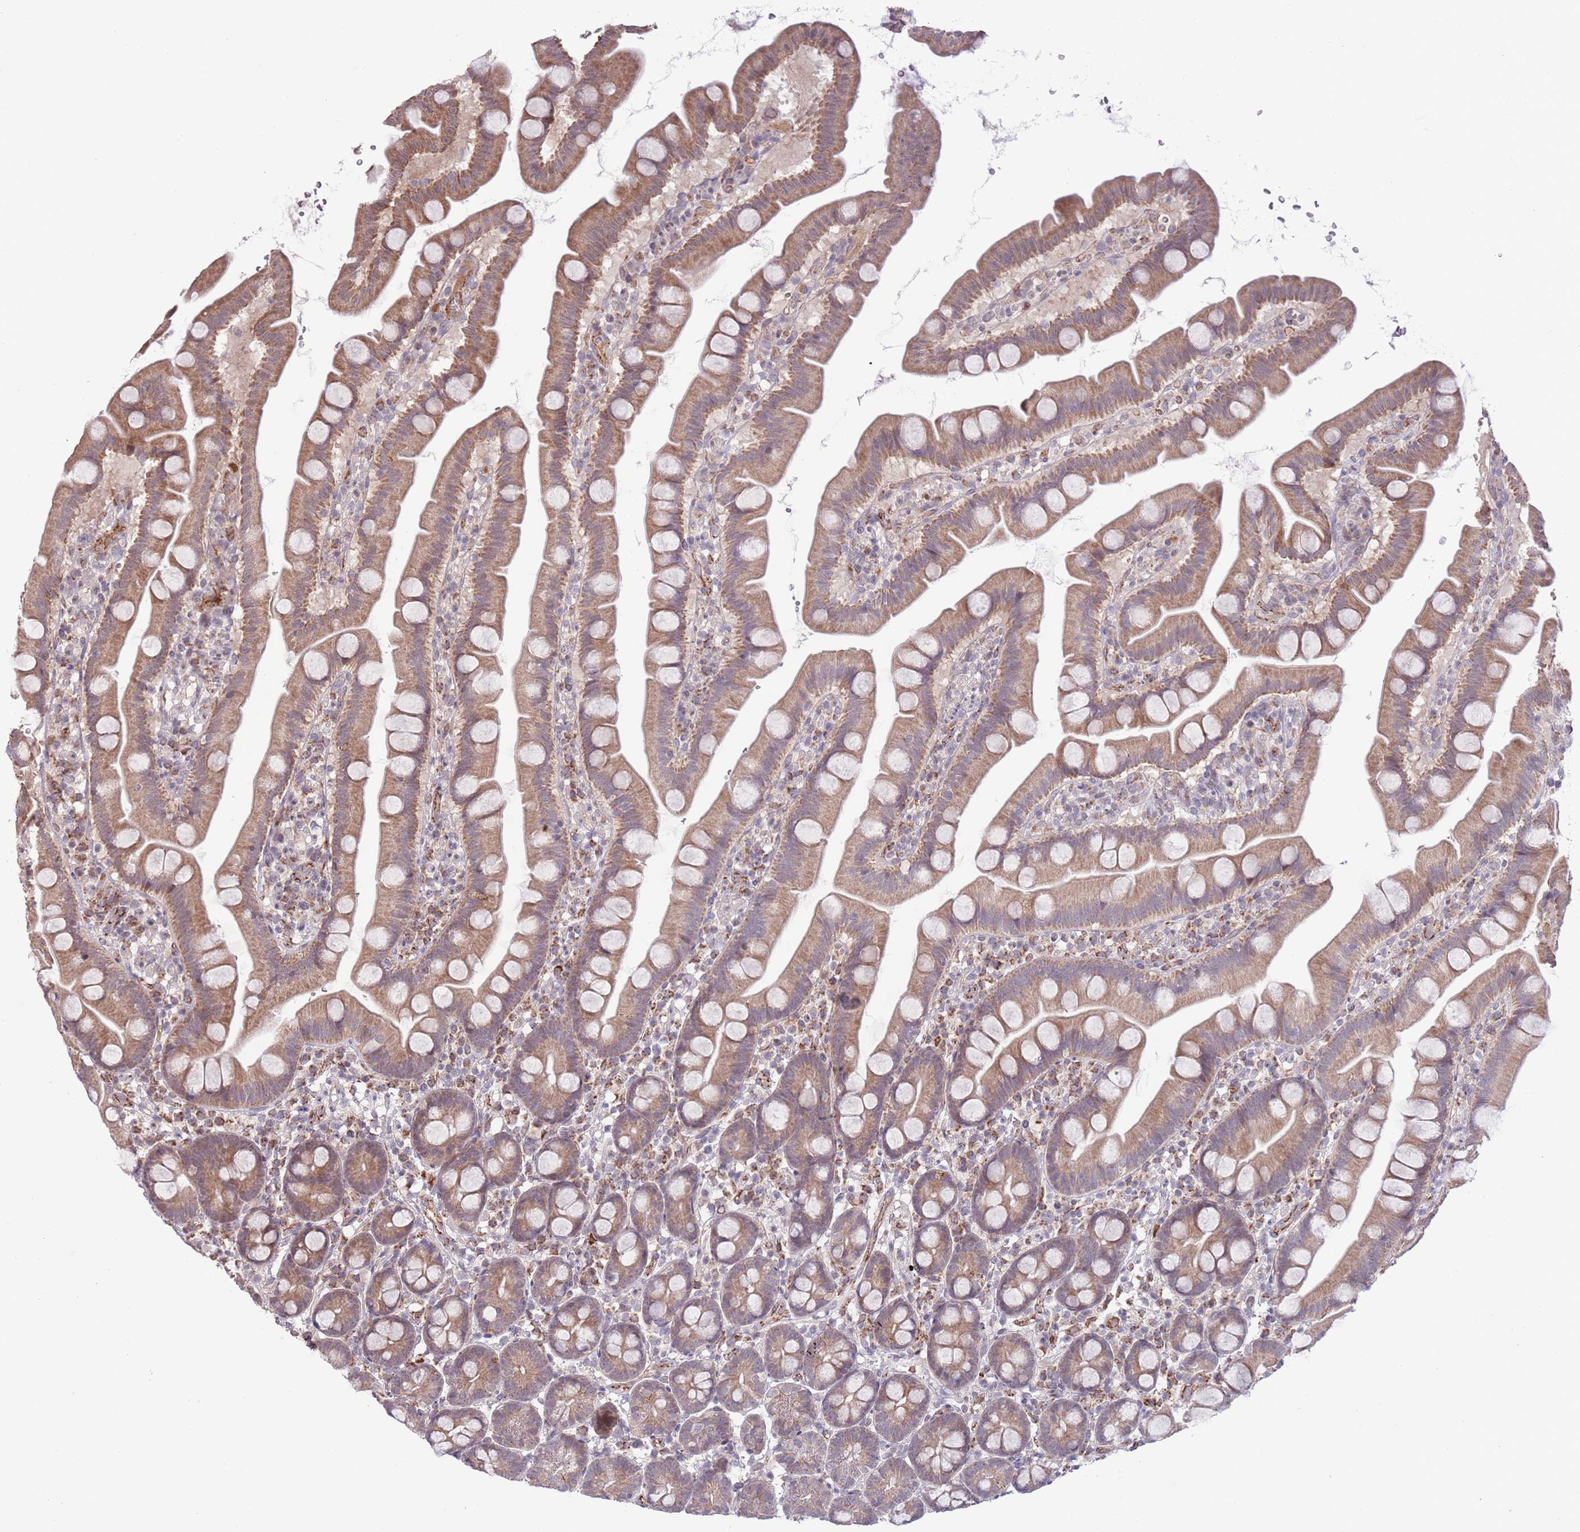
{"staining": {"intensity": "moderate", "quantity": ">75%", "location": "cytoplasmic/membranous"}, "tissue": "small intestine", "cell_type": "Glandular cells", "image_type": "normal", "snomed": [{"axis": "morphology", "description": "Normal tissue, NOS"}, {"axis": "topography", "description": "Small intestine"}], "caption": "DAB (3,3'-diaminobenzidine) immunohistochemical staining of unremarkable human small intestine displays moderate cytoplasmic/membranous protein positivity in about >75% of glandular cells. (DAB (3,3'-diaminobenzidine) = brown stain, brightfield microscopy at high magnification).", "gene": "DPP10", "patient": {"sex": "female", "age": 68}}